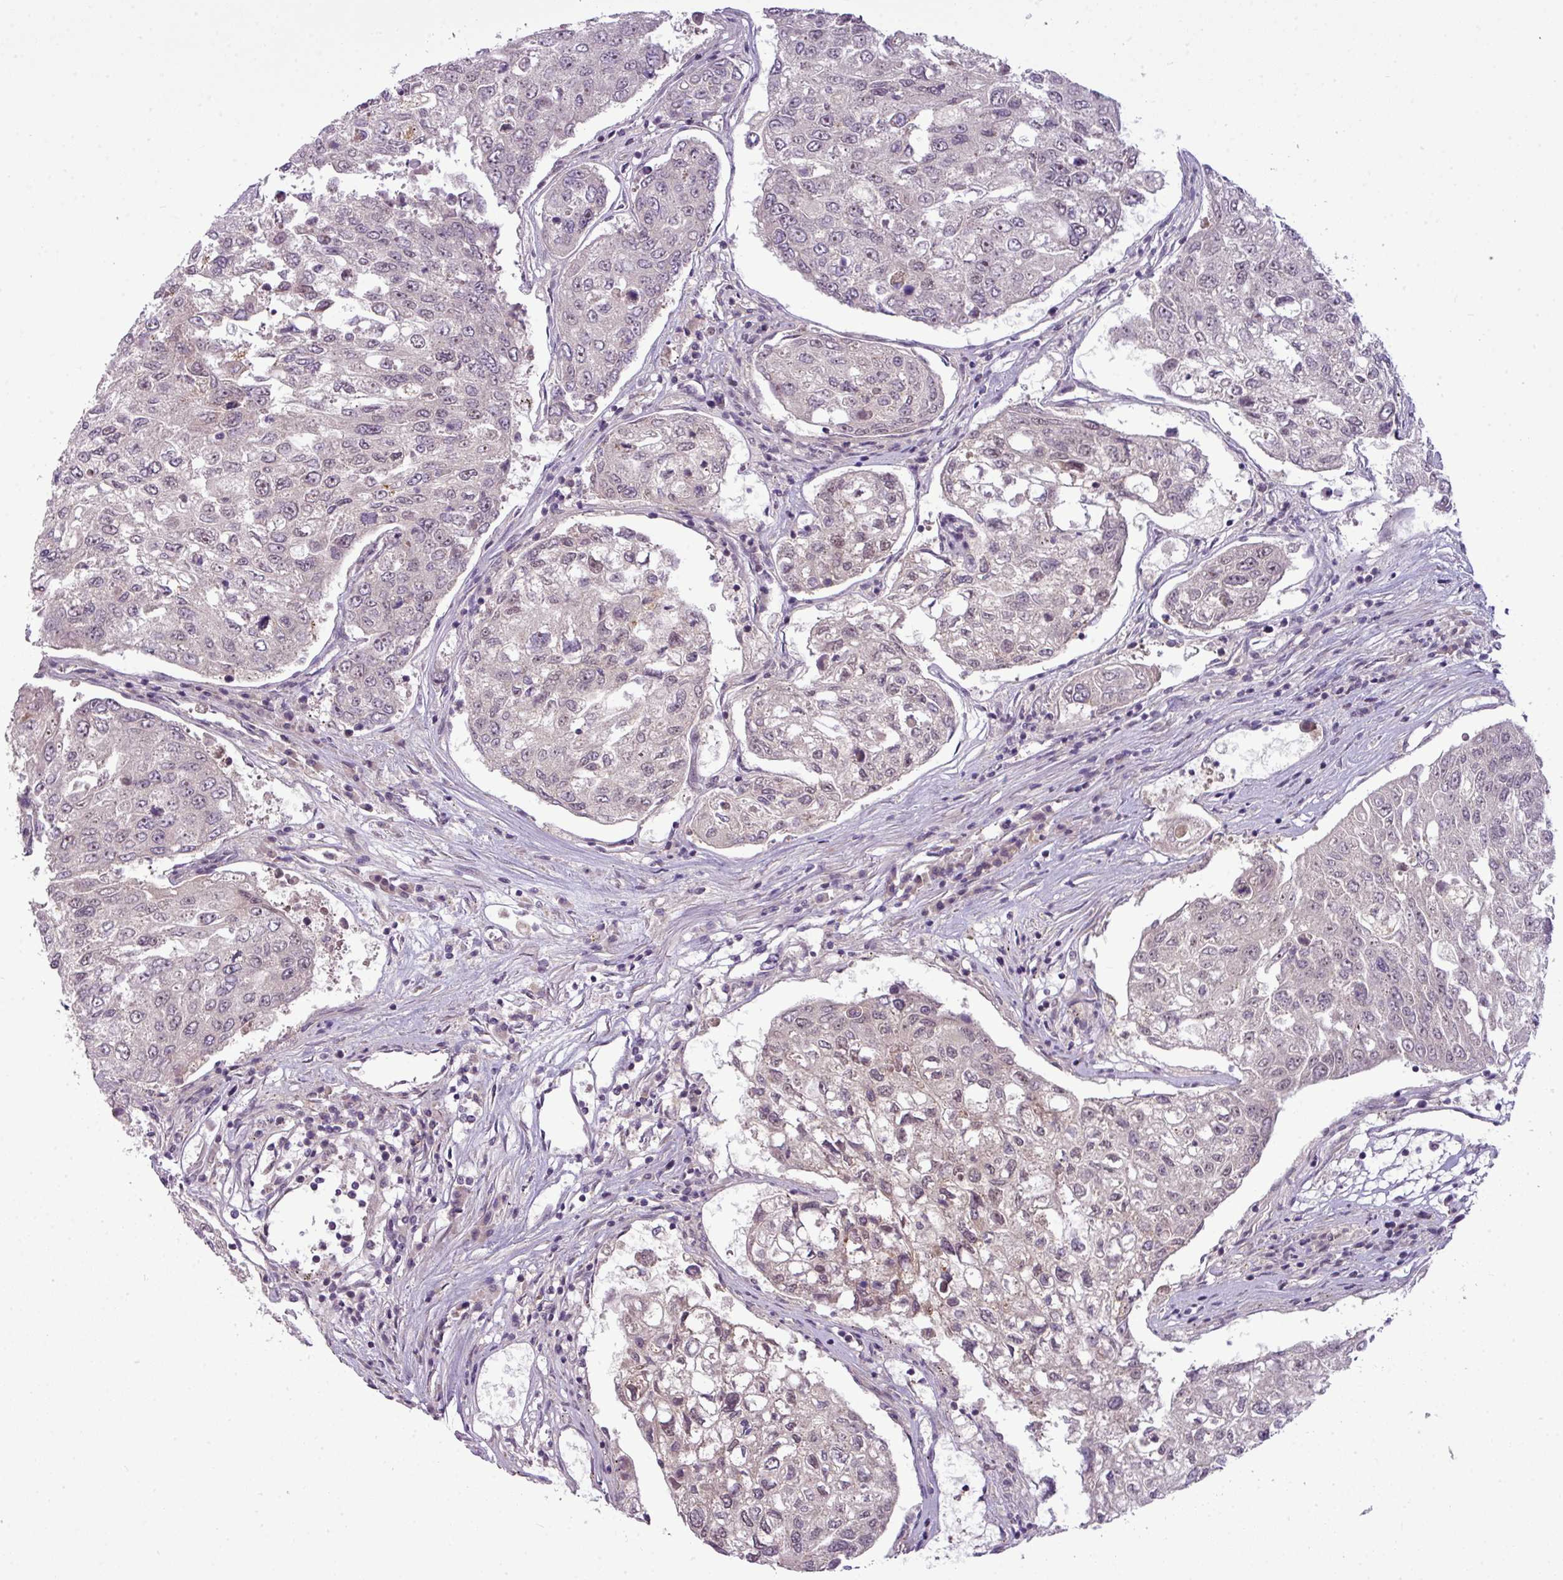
{"staining": {"intensity": "negative", "quantity": "none", "location": "none"}, "tissue": "urothelial cancer", "cell_type": "Tumor cells", "image_type": "cancer", "snomed": [{"axis": "morphology", "description": "Urothelial carcinoma, High grade"}, {"axis": "topography", "description": "Lymph node"}, {"axis": "topography", "description": "Urinary bladder"}], "caption": "High-grade urothelial carcinoma was stained to show a protein in brown. There is no significant positivity in tumor cells. Nuclei are stained in blue.", "gene": "ZNF35", "patient": {"sex": "male", "age": 51}}